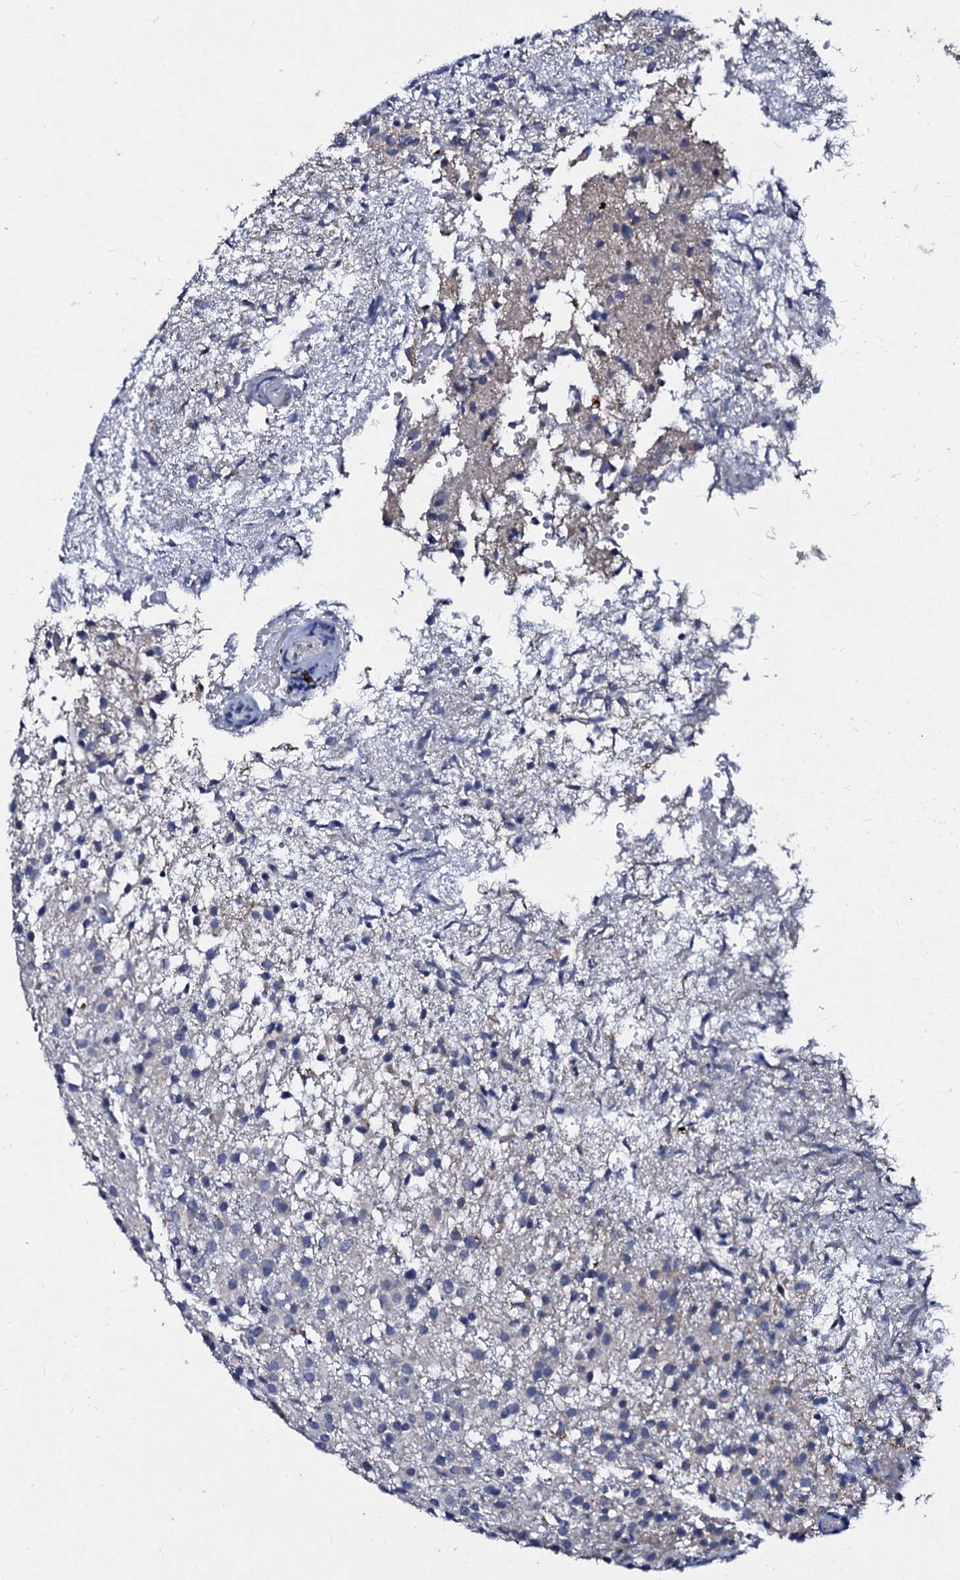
{"staining": {"intensity": "negative", "quantity": "none", "location": "none"}, "tissue": "glioma", "cell_type": "Tumor cells", "image_type": "cancer", "snomed": [{"axis": "morphology", "description": "Glioma, malignant, High grade"}, {"axis": "topography", "description": "Brain"}], "caption": "IHC photomicrograph of neoplastic tissue: high-grade glioma (malignant) stained with DAB (3,3'-diaminobenzidine) shows no significant protein expression in tumor cells.", "gene": "SLC37A4", "patient": {"sex": "female", "age": 59}}